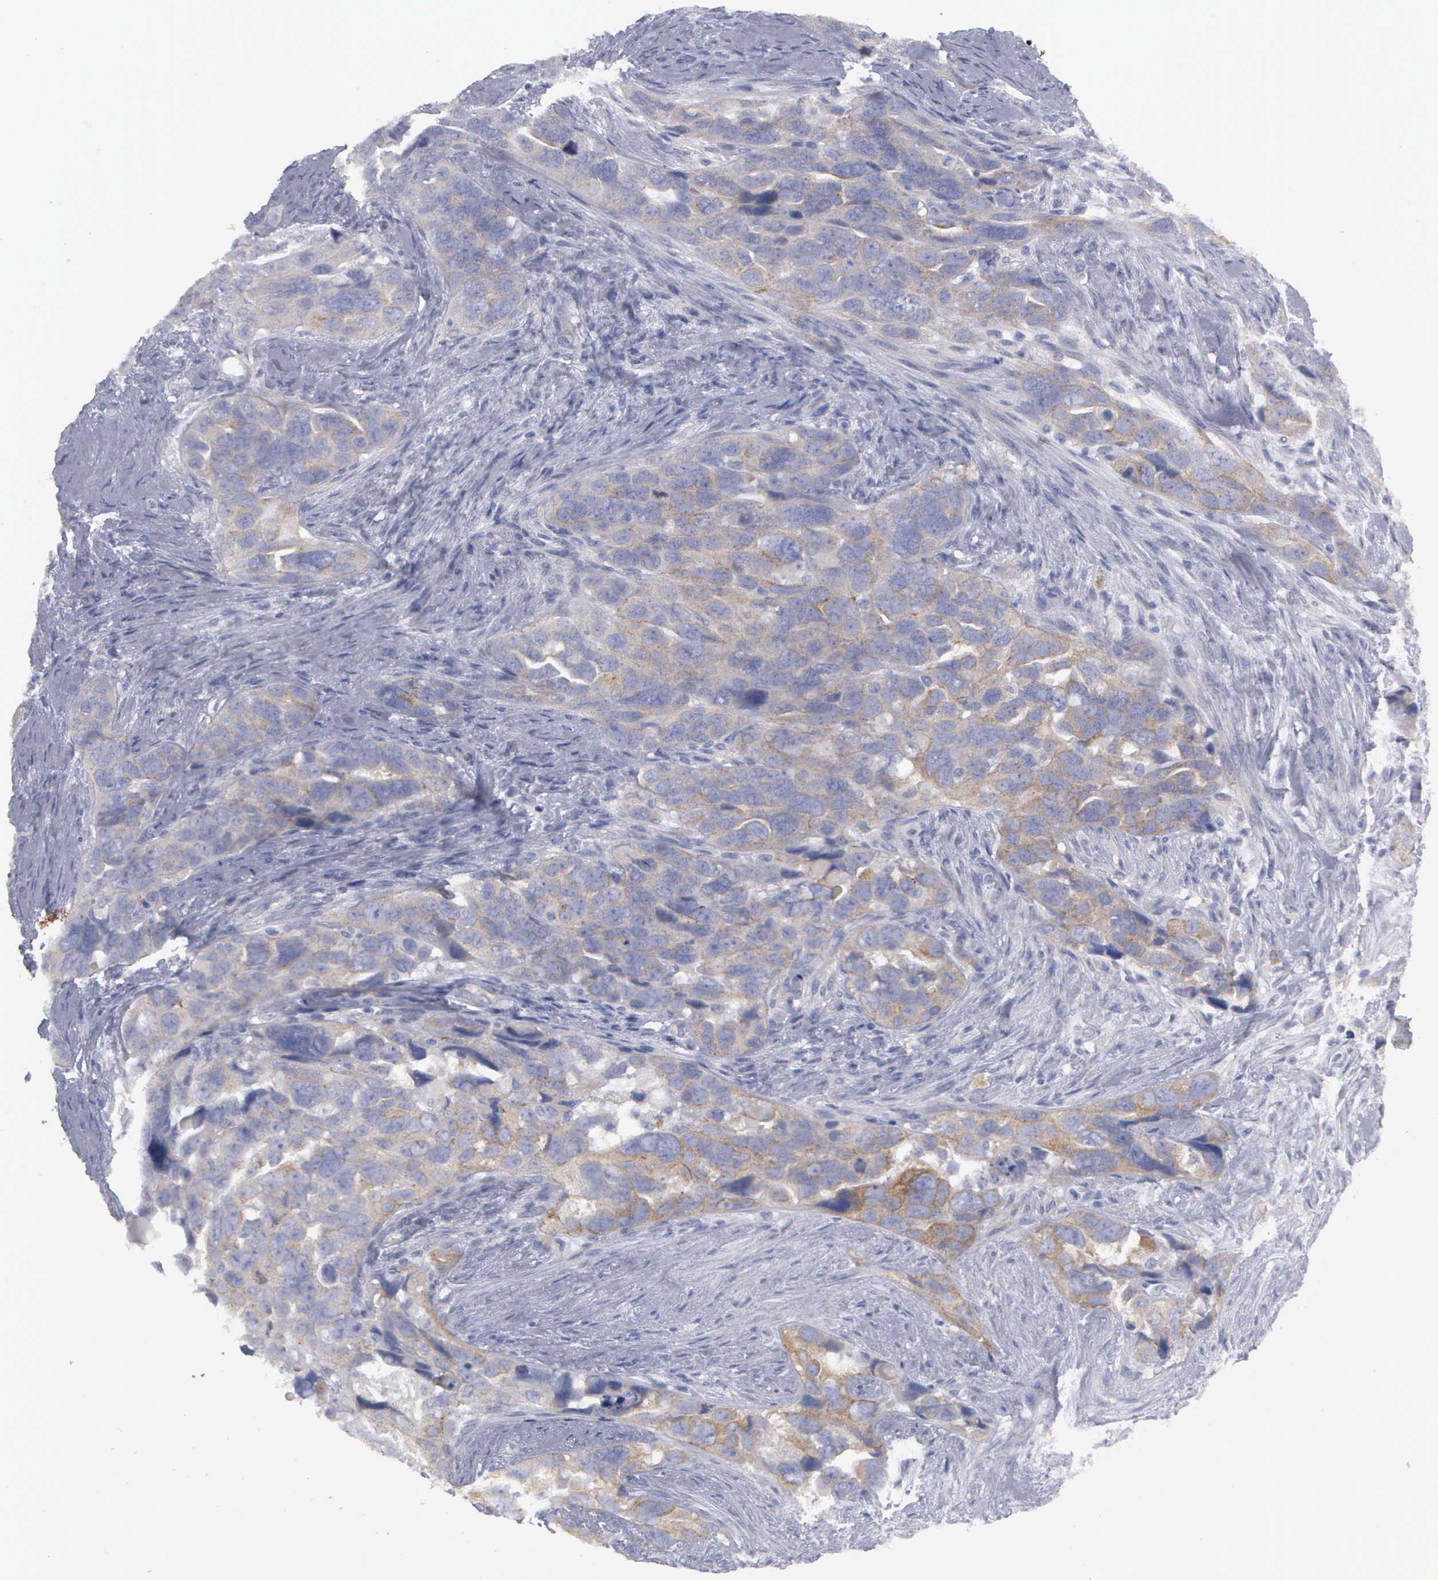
{"staining": {"intensity": "weak", "quantity": ">75%", "location": "cytoplasmic/membranous"}, "tissue": "ovarian cancer", "cell_type": "Tumor cells", "image_type": "cancer", "snomed": [{"axis": "morphology", "description": "Cystadenocarcinoma, serous, NOS"}, {"axis": "topography", "description": "Ovary"}], "caption": "The immunohistochemical stain highlights weak cytoplasmic/membranous staining in tumor cells of ovarian serous cystadenocarcinoma tissue. Nuclei are stained in blue.", "gene": "CEP170B", "patient": {"sex": "female", "age": 63}}